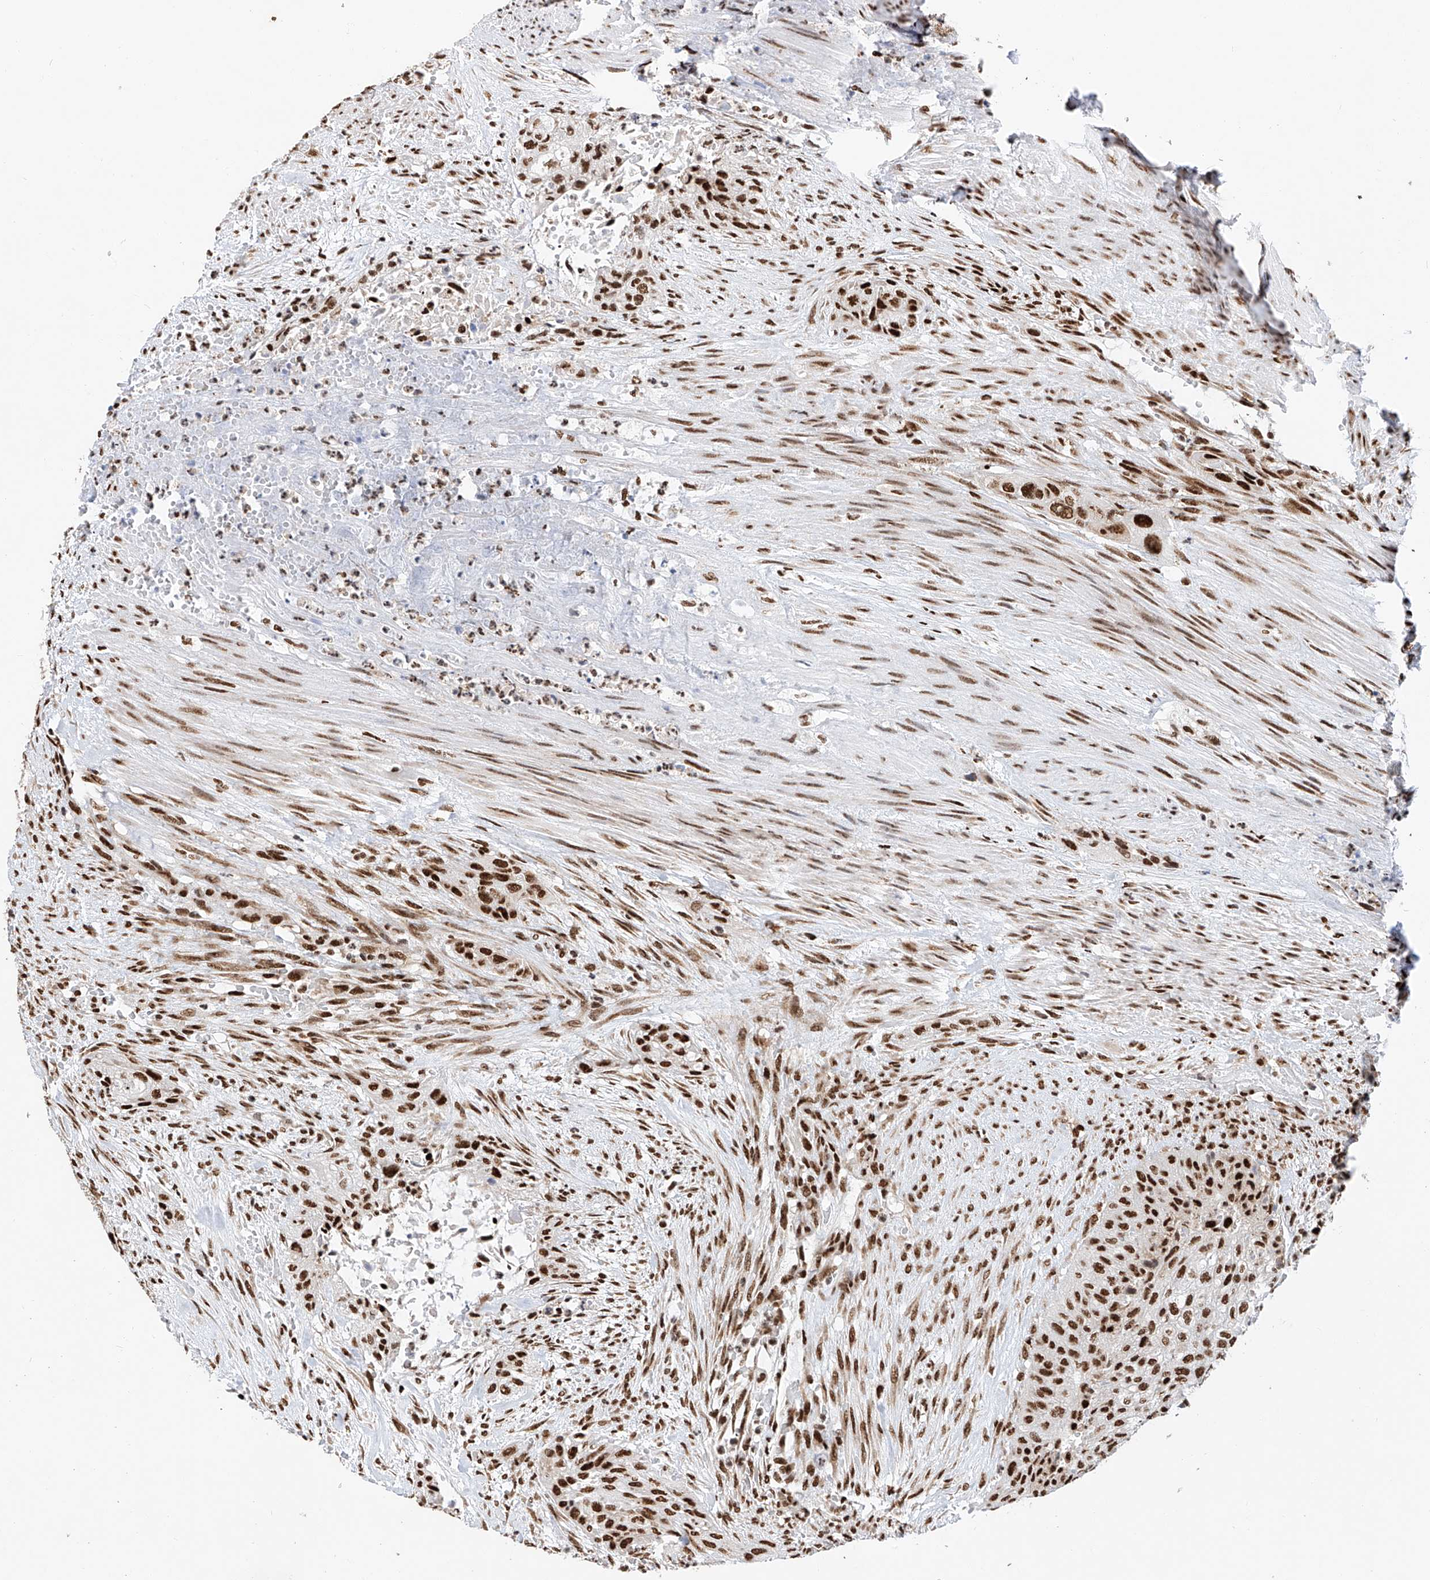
{"staining": {"intensity": "strong", "quantity": ">75%", "location": "nuclear"}, "tissue": "urothelial cancer", "cell_type": "Tumor cells", "image_type": "cancer", "snomed": [{"axis": "morphology", "description": "Urothelial carcinoma, High grade"}, {"axis": "topography", "description": "Urinary bladder"}], "caption": "Urothelial carcinoma (high-grade) stained with a protein marker exhibits strong staining in tumor cells.", "gene": "SRSF6", "patient": {"sex": "male", "age": 35}}